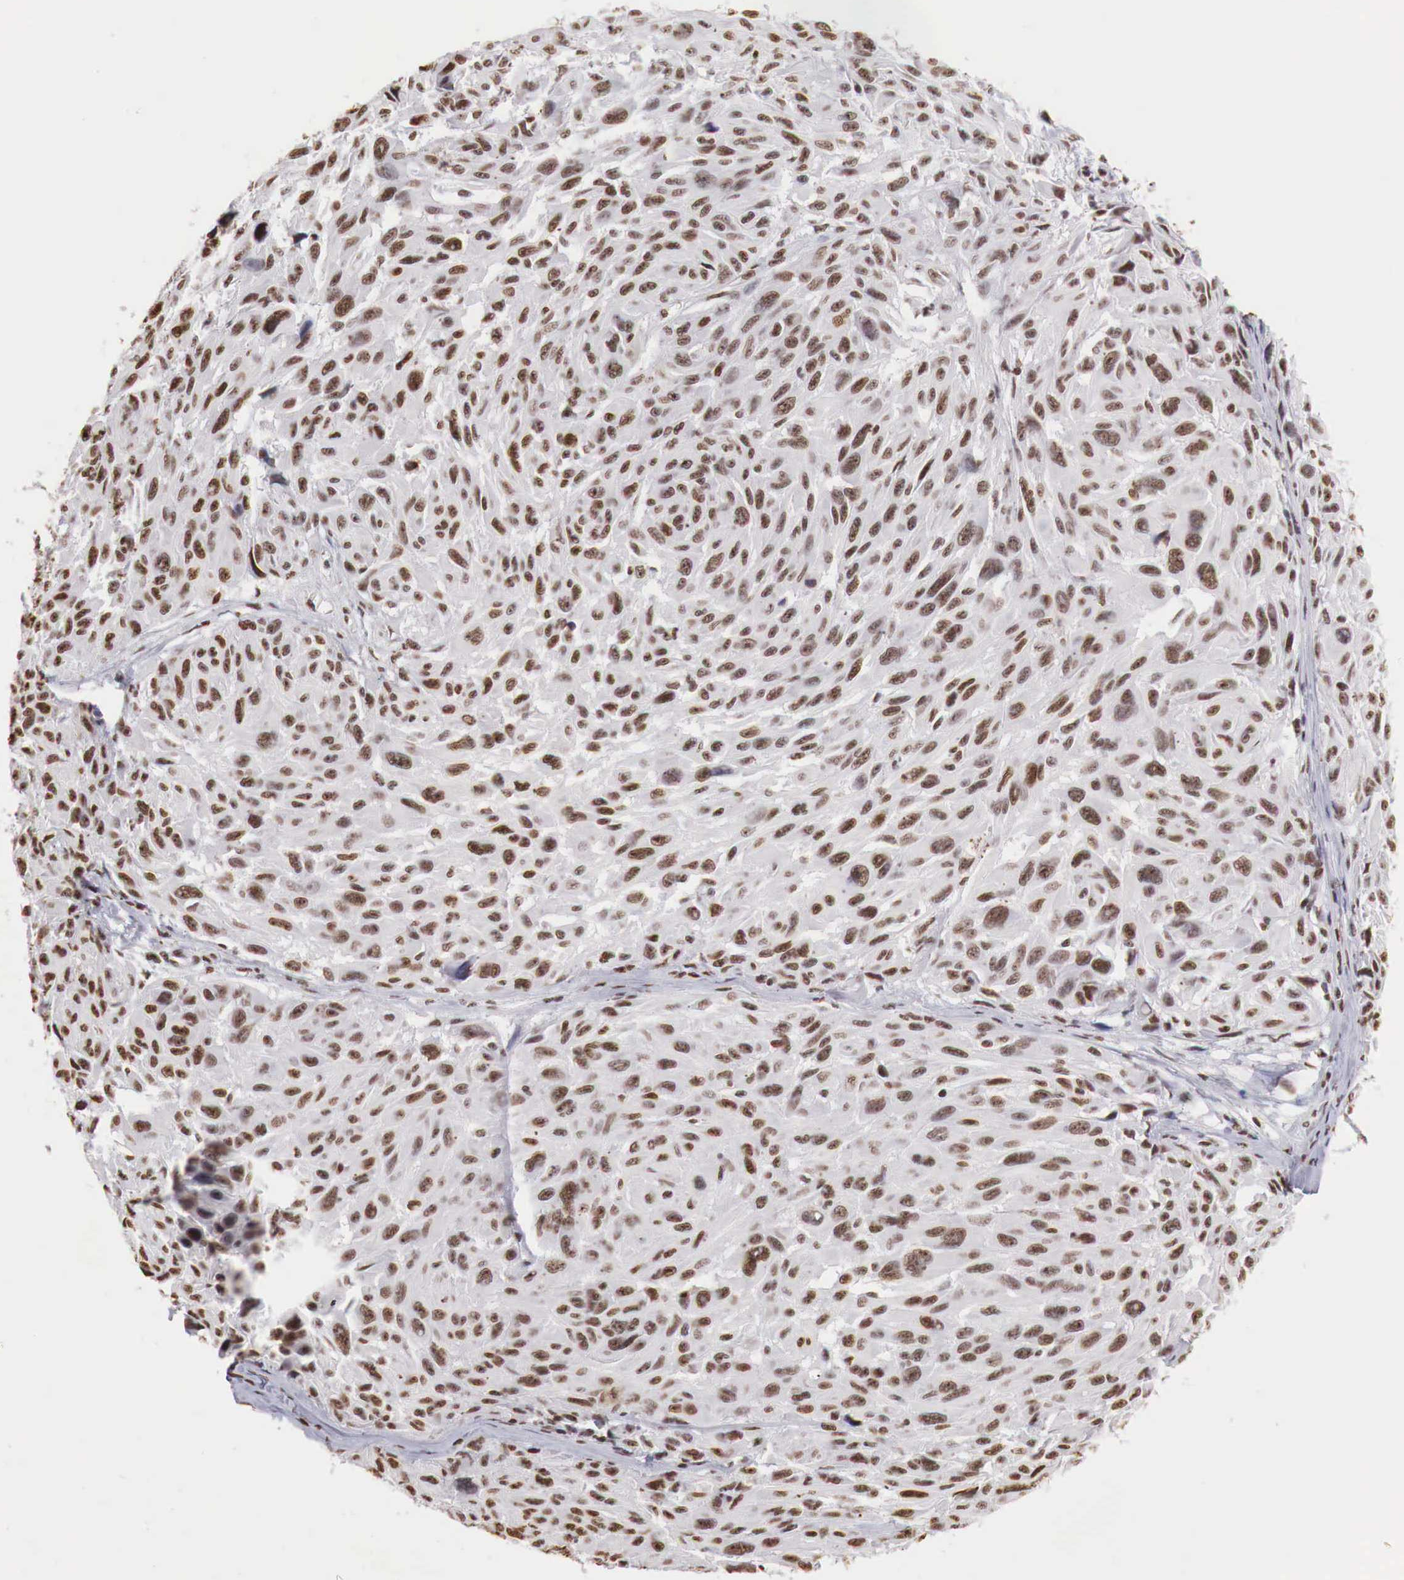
{"staining": {"intensity": "strong", "quantity": ">75%", "location": "cytoplasmic/membranous,nuclear"}, "tissue": "melanoma", "cell_type": "Tumor cells", "image_type": "cancer", "snomed": [{"axis": "morphology", "description": "Malignant melanoma, NOS"}, {"axis": "topography", "description": "Skin"}], "caption": "Tumor cells exhibit high levels of strong cytoplasmic/membranous and nuclear staining in about >75% of cells in malignant melanoma. The protein of interest is shown in brown color, while the nuclei are stained blue.", "gene": "DKC1", "patient": {"sex": "male", "age": 70}}